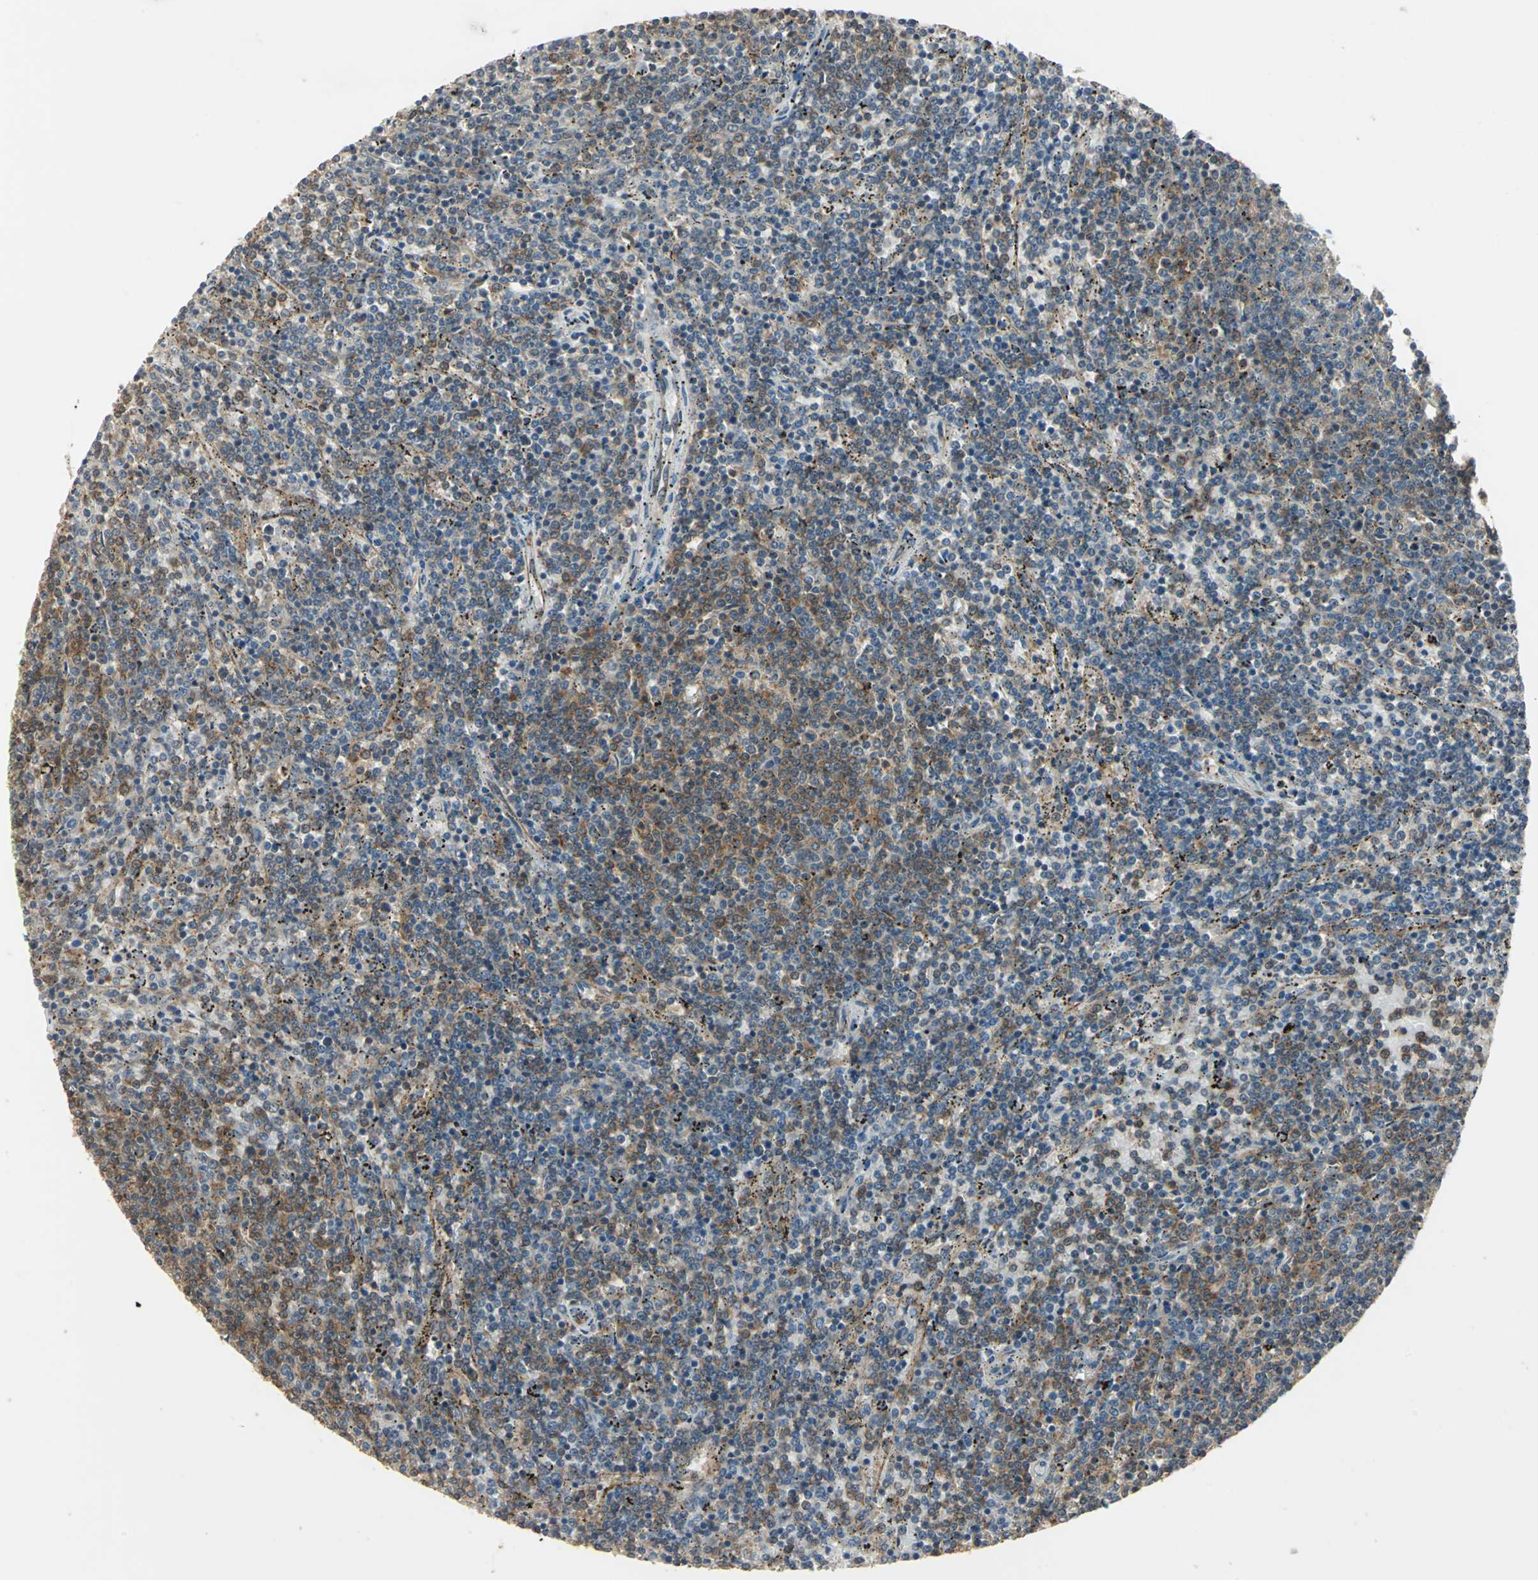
{"staining": {"intensity": "moderate", "quantity": "25%-75%", "location": "cytoplasmic/membranous"}, "tissue": "lymphoma", "cell_type": "Tumor cells", "image_type": "cancer", "snomed": [{"axis": "morphology", "description": "Malignant lymphoma, non-Hodgkin's type, Low grade"}, {"axis": "topography", "description": "Spleen"}], "caption": "Malignant lymphoma, non-Hodgkin's type (low-grade) tissue exhibits moderate cytoplasmic/membranous staining in approximately 25%-75% of tumor cells", "gene": "RAPGEF1", "patient": {"sex": "female", "age": 50}}